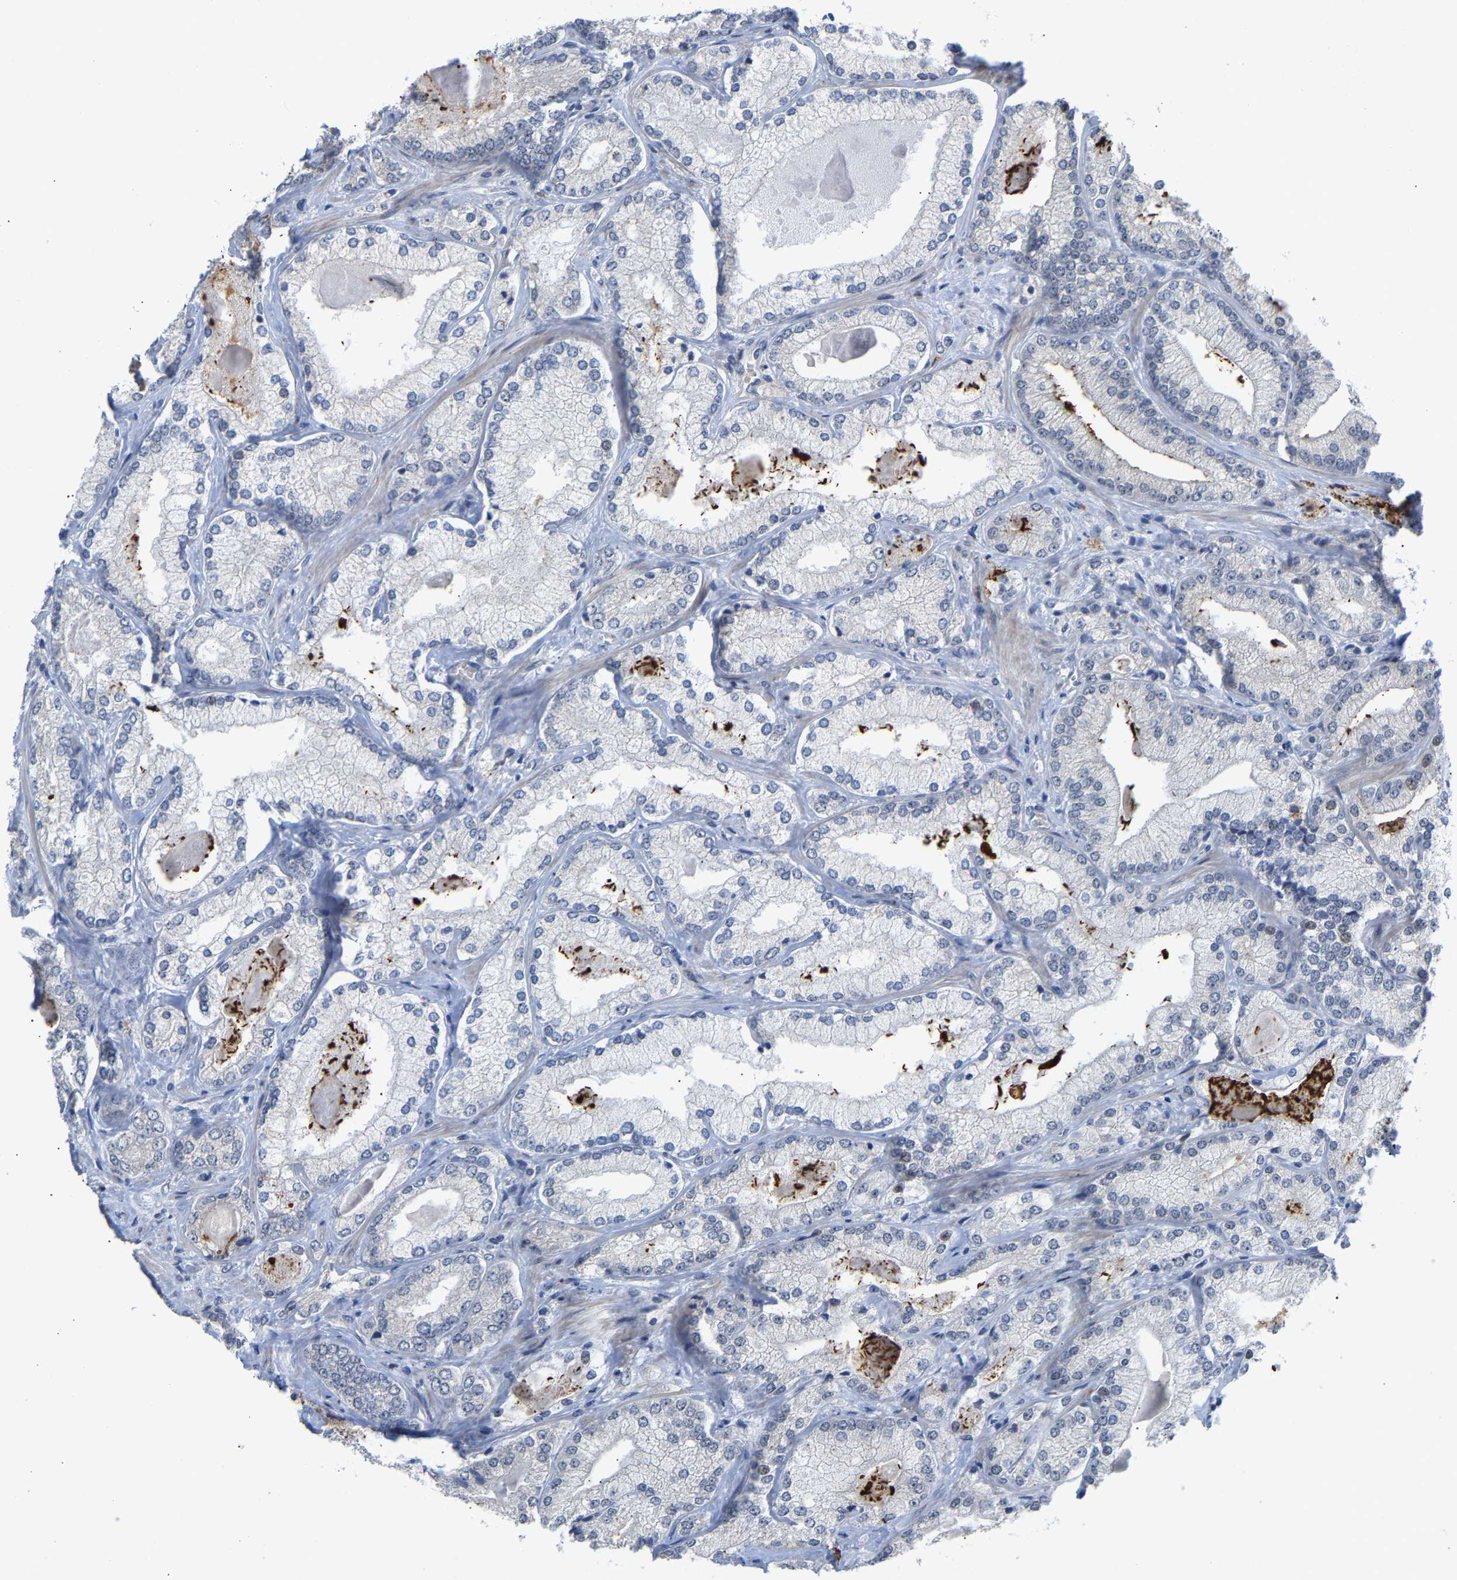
{"staining": {"intensity": "negative", "quantity": "none", "location": "none"}, "tissue": "prostate cancer", "cell_type": "Tumor cells", "image_type": "cancer", "snomed": [{"axis": "morphology", "description": "Adenocarcinoma, Low grade"}, {"axis": "topography", "description": "Prostate"}], "caption": "This micrograph is of prostate low-grade adenocarcinoma stained with immunohistochemistry to label a protein in brown with the nuclei are counter-stained blue. There is no expression in tumor cells.", "gene": "TDRD7", "patient": {"sex": "male", "age": 65}}